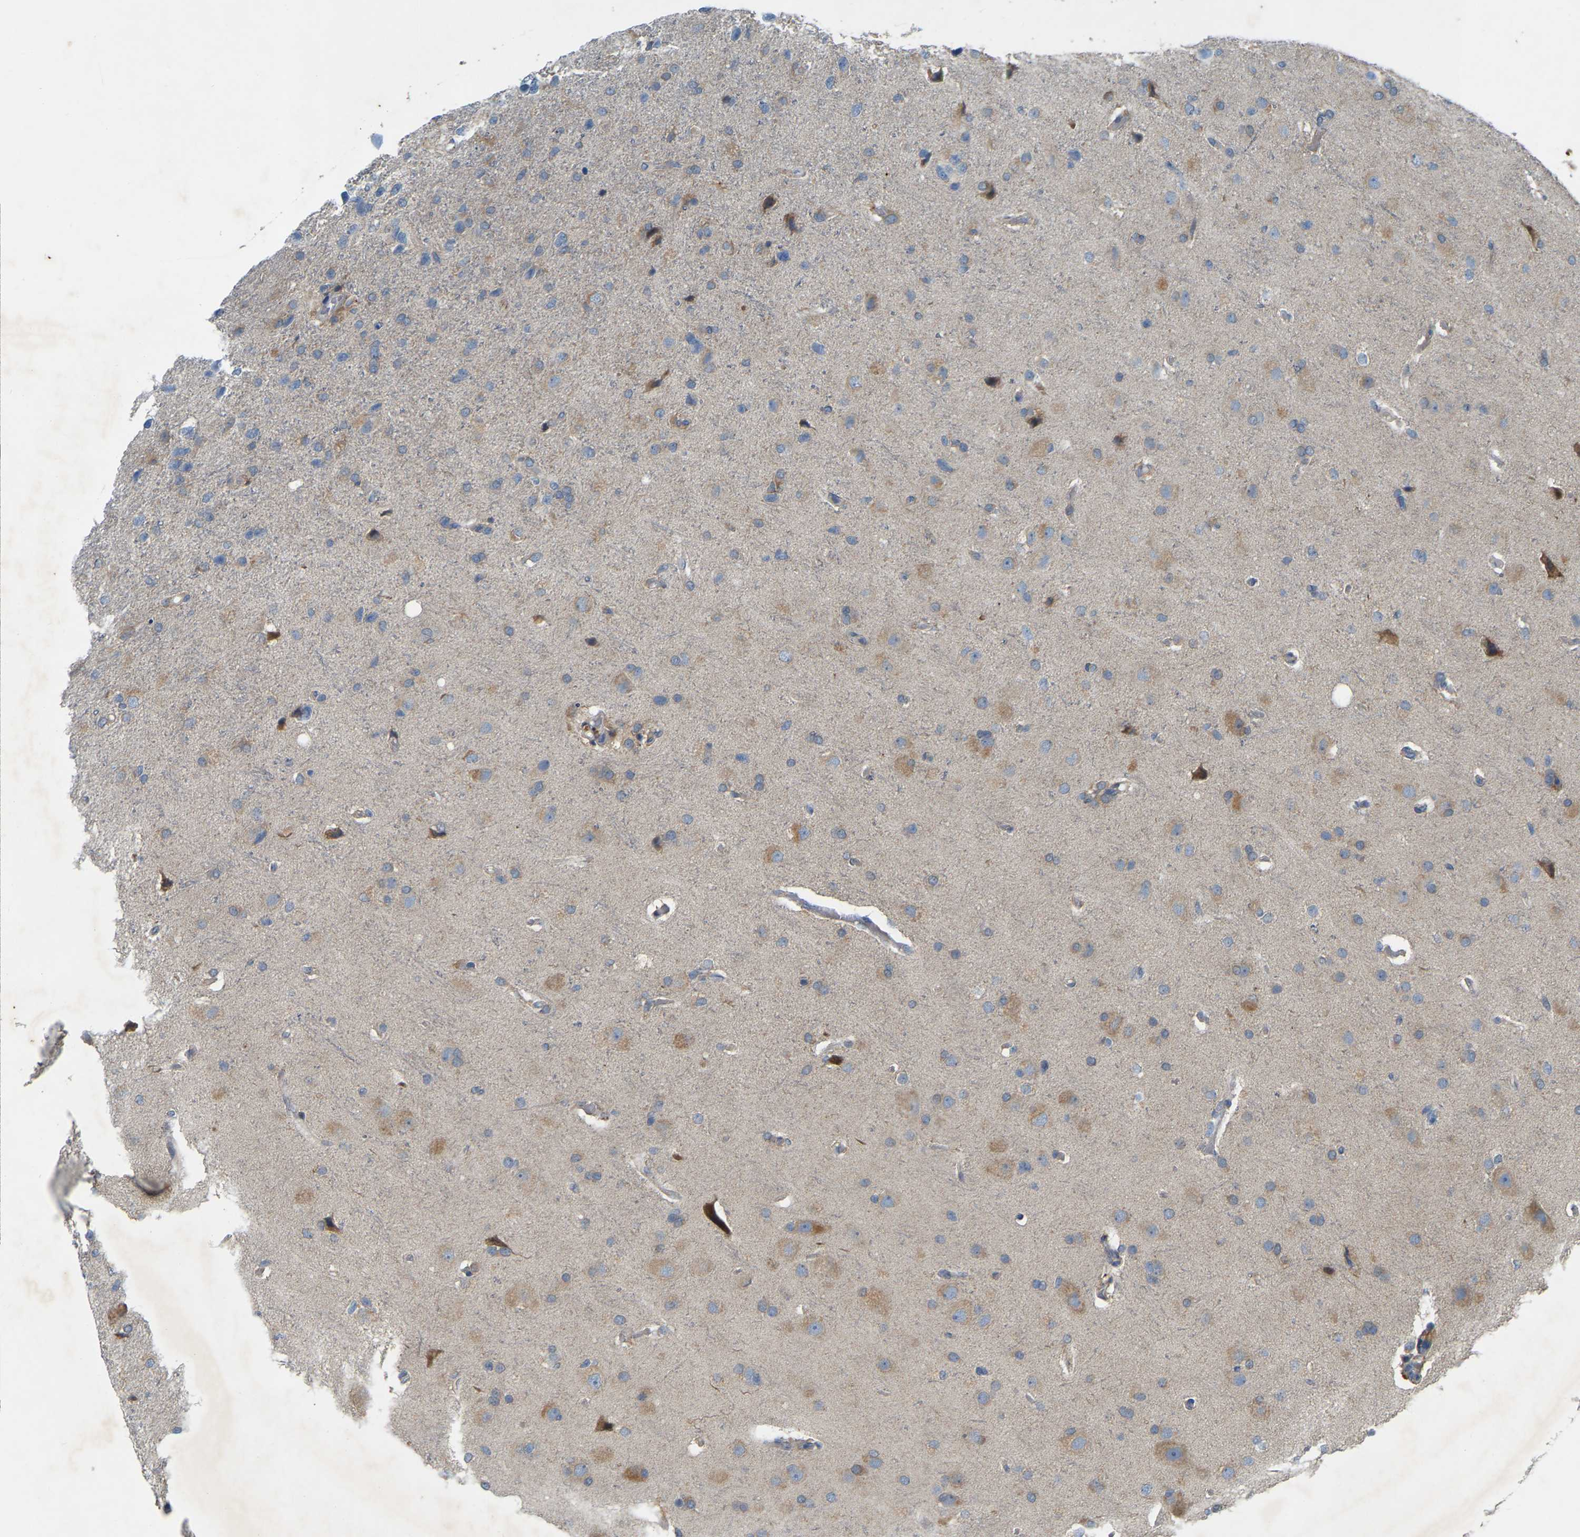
{"staining": {"intensity": "moderate", "quantity": "<25%", "location": "cytoplasmic/membranous"}, "tissue": "glioma", "cell_type": "Tumor cells", "image_type": "cancer", "snomed": [{"axis": "morphology", "description": "Glioma, malignant, High grade"}, {"axis": "topography", "description": "Brain"}], "caption": "Immunohistochemistry (IHC) (DAB) staining of glioma displays moderate cytoplasmic/membranous protein positivity in about <25% of tumor cells.", "gene": "PARL", "patient": {"sex": "female", "age": 58}}